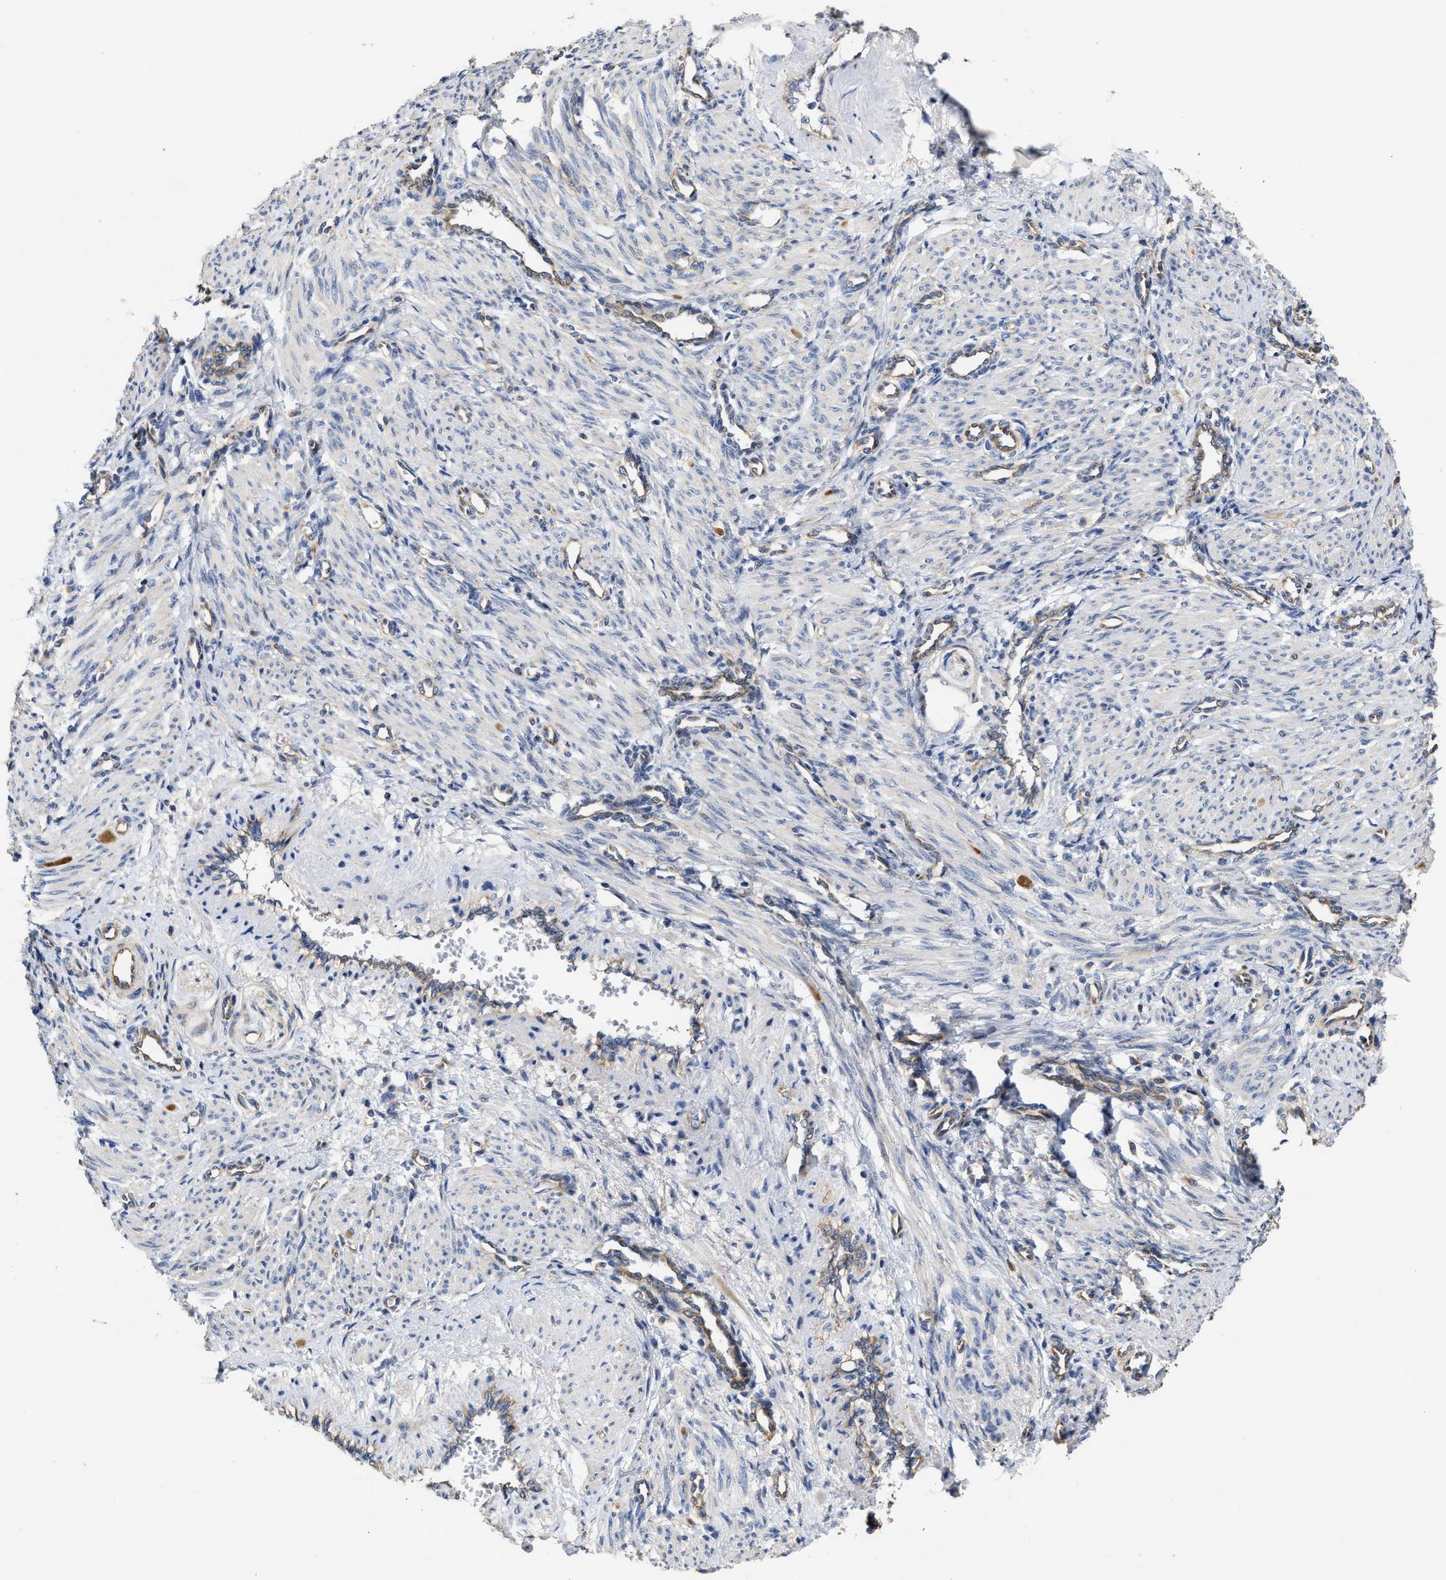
{"staining": {"intensity": "weak", "quantity": "25%-75%", "location": "cytoplasmic/membranous"}, "tissue": "smooth muscle", "cell_type": "Smooth muscle cells", "image_type": "normal", "snomed": [{"axis": "morphology", "description": "Normal tissue, NOS"}, {"axis": "topography", "description": "Endometrium"}], "caption": "This photomicrograph shows IHC staining of normal smooth muscle, with low weak cytoplasmic/membranous positivity in about 25%-75% of smooth muscle cells.", "gene": "TRAF6", "patient": {"sex": "female", "age": 33}}